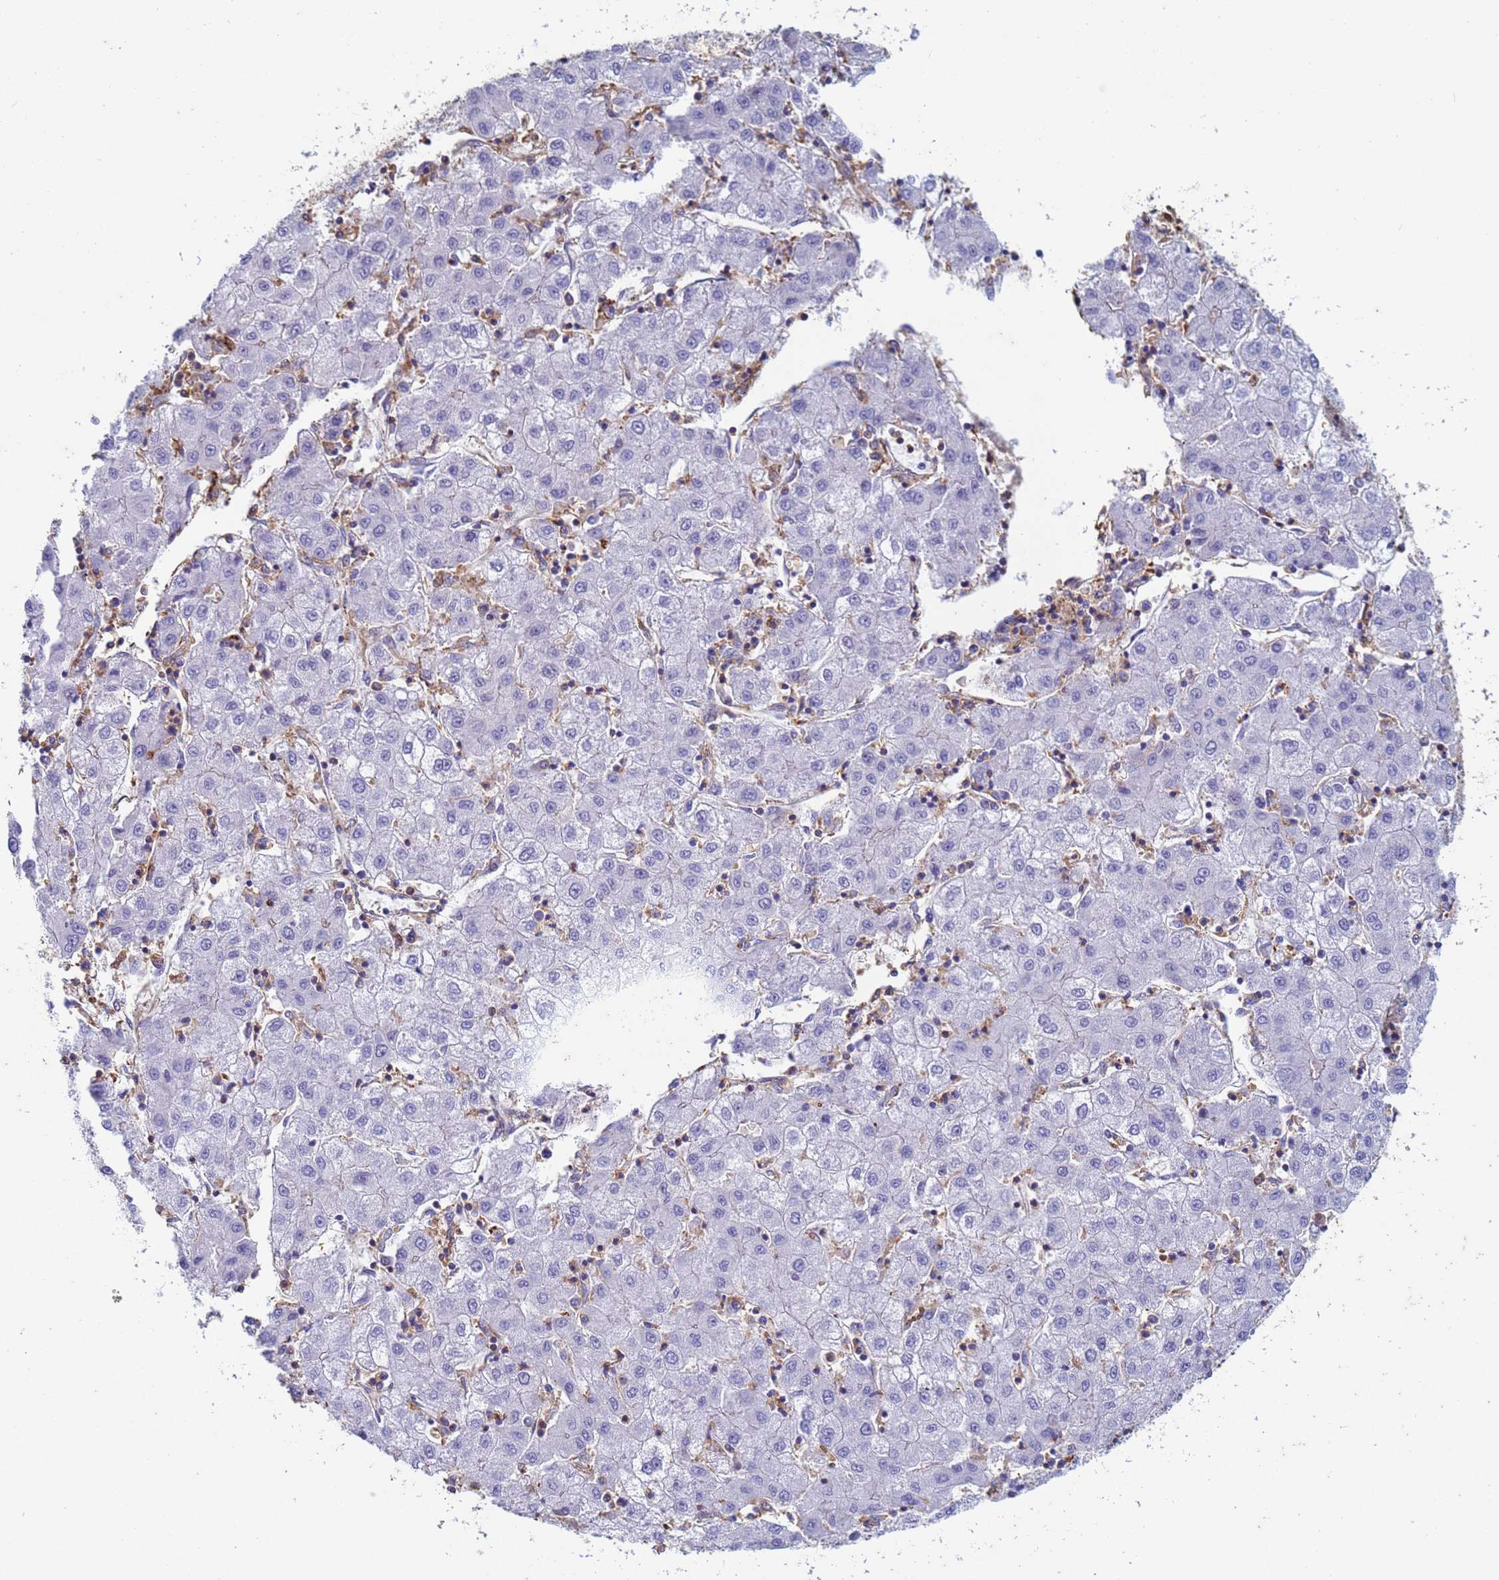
{"staining": {"intensity": "negative", "quantity": "none", "location": "none"}, "tissue": "liver cancer", "cell_type": "Tumor cells", "image_type": "cancer", "snomed": [{"axis": "morphology", "description": "Carcinoma, Hepatocellular, NOS"}, {"axis": "topography", "description": "Liver"}], "caption": "Immunohistochemistry of human hepatocellular carcinoma (liver) exhibits no expression in tumor cells.", "gene": "ZNG1B", "patient": {"sex": "male", "age": 72}}